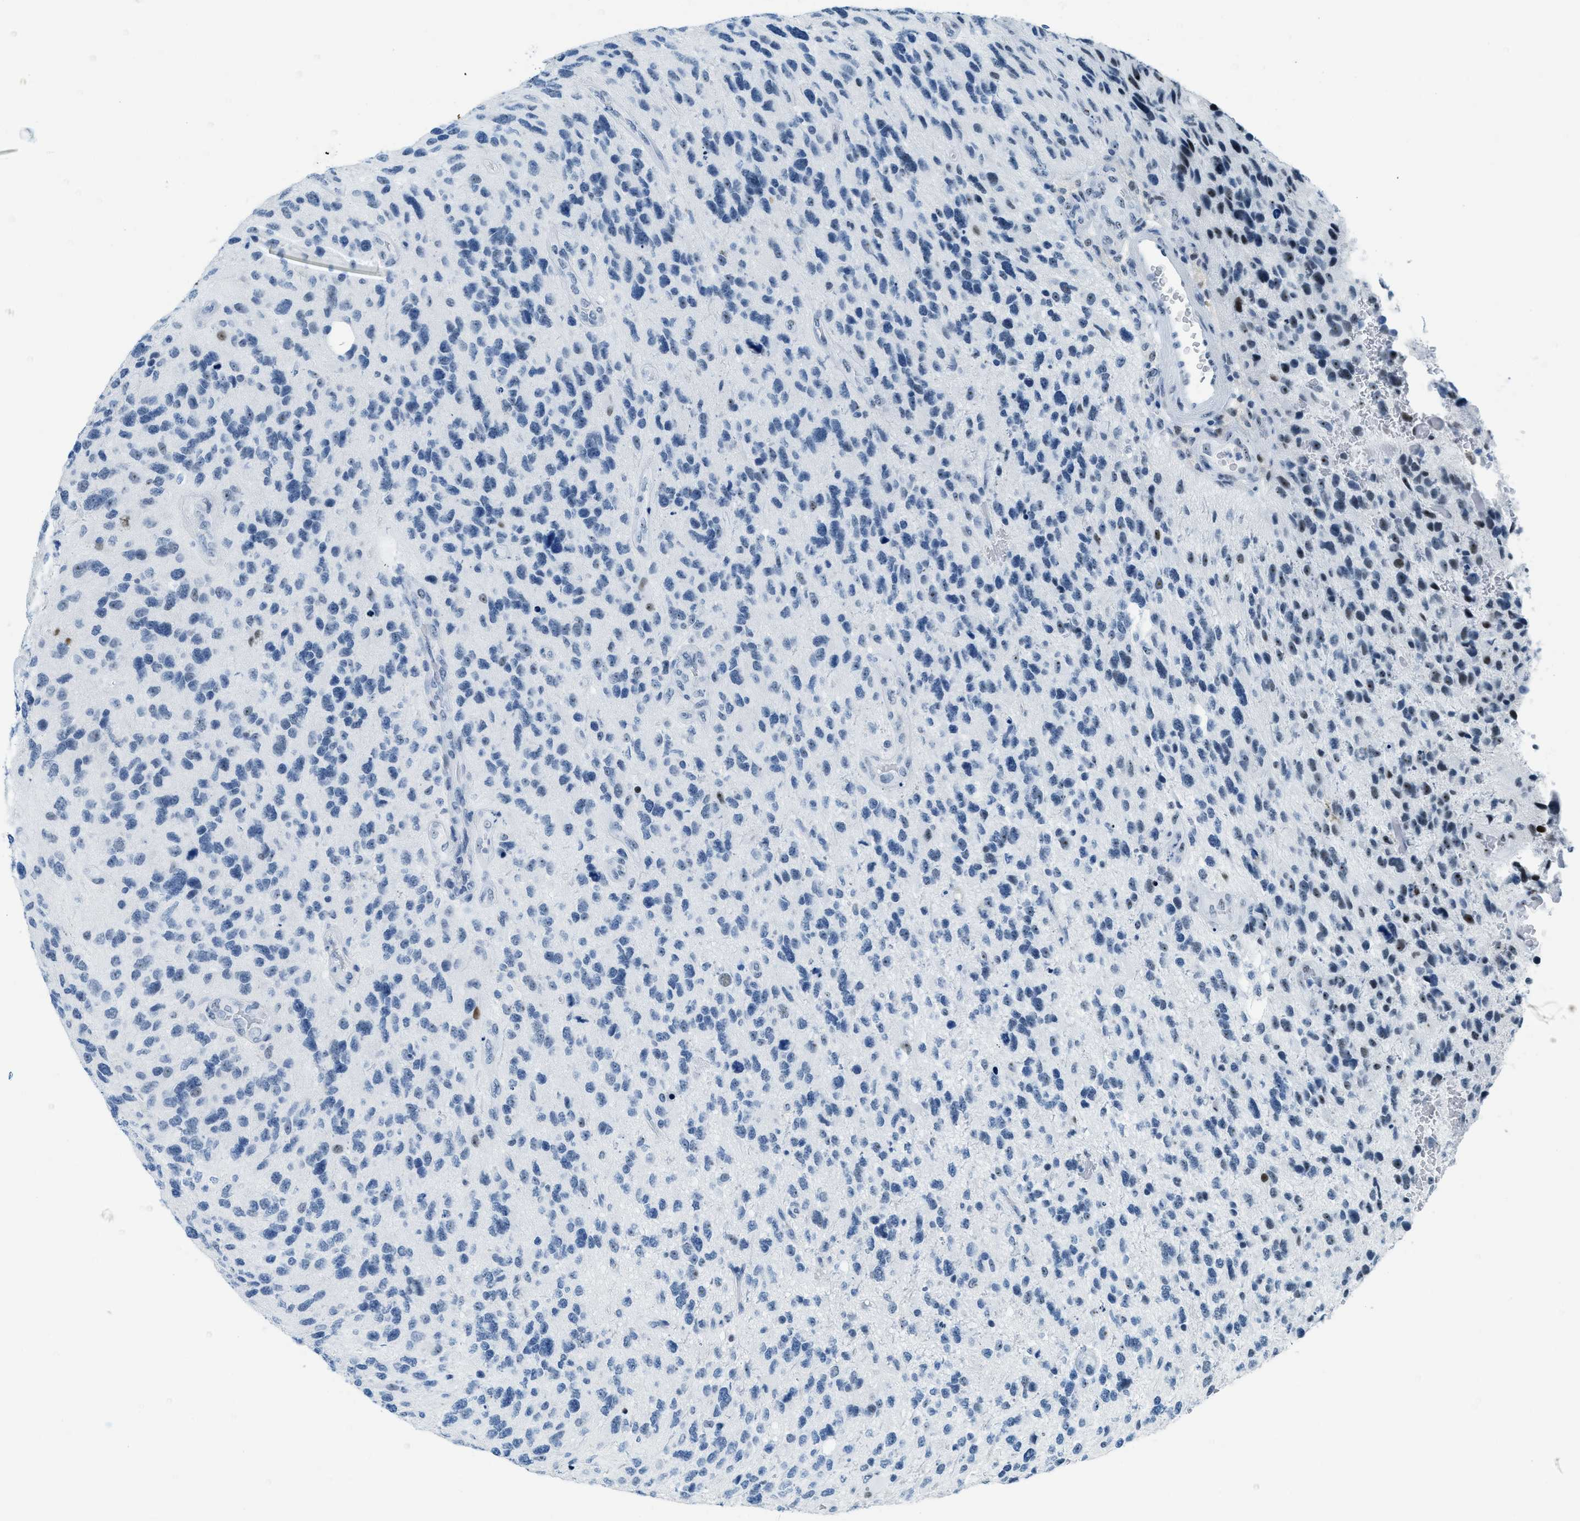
{"staining": {"intensity": "moderate", "quantity": "<25%", "location": "nuclear"}, "tissue": "glioma", "cell_type": "Tumor cells", "image_type": "cancer", "snomed": [{"axis": "morphology", "description": "Glioma, malignant, High grade"}, {"axis": "topography", "description": "Brain"}], "caption": "Immunohistochemical staining of high-grade glioma (malignant) shows low levels of moderate nuclear protein positivity in approximately <25% of tumor cells.", "gene": "PLA2G2A", "patient": {"sex": "female", "age": 58}}